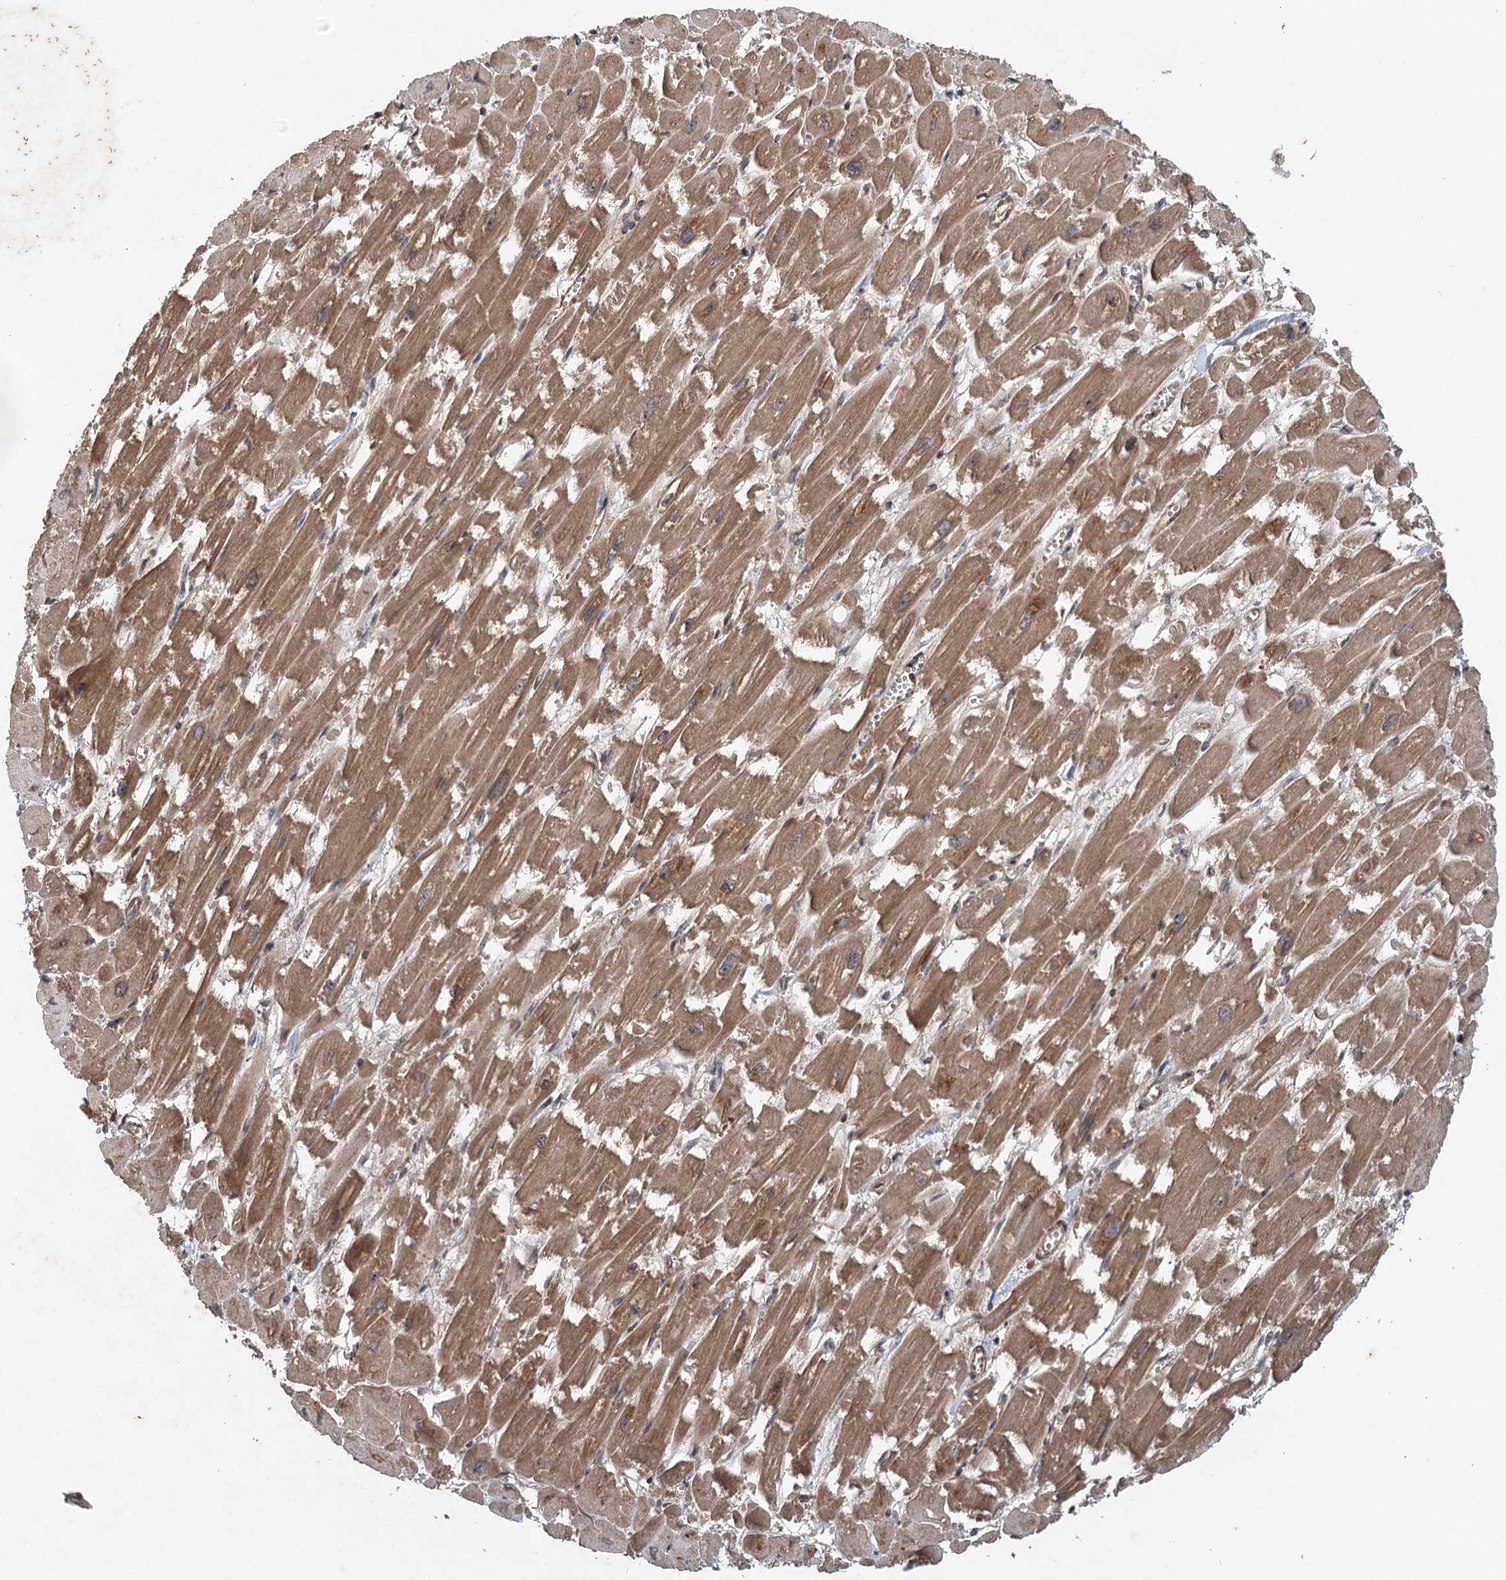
{"staining": {"intensity": "moderate", "quantity": ">75%", "location": "cytoplasmic/membranous"}, "tissue": "heart muscle", "cell_type": "Cardiomyocytes", "image_type": "normal", "snomed": [{"axis": "morphology", "description": "Normal tissue, NOS"}, {"axis": "topography", "description": "Heart"}], "caption": "An IHC image of normal tissue is shown. Protein staining in brown highlights moderate cytoplasmic/membranous positivity in heart muscle within cardiomyocytes.", "gene": "INSIG2", "patient": {"sex": "male", "age": 54}}